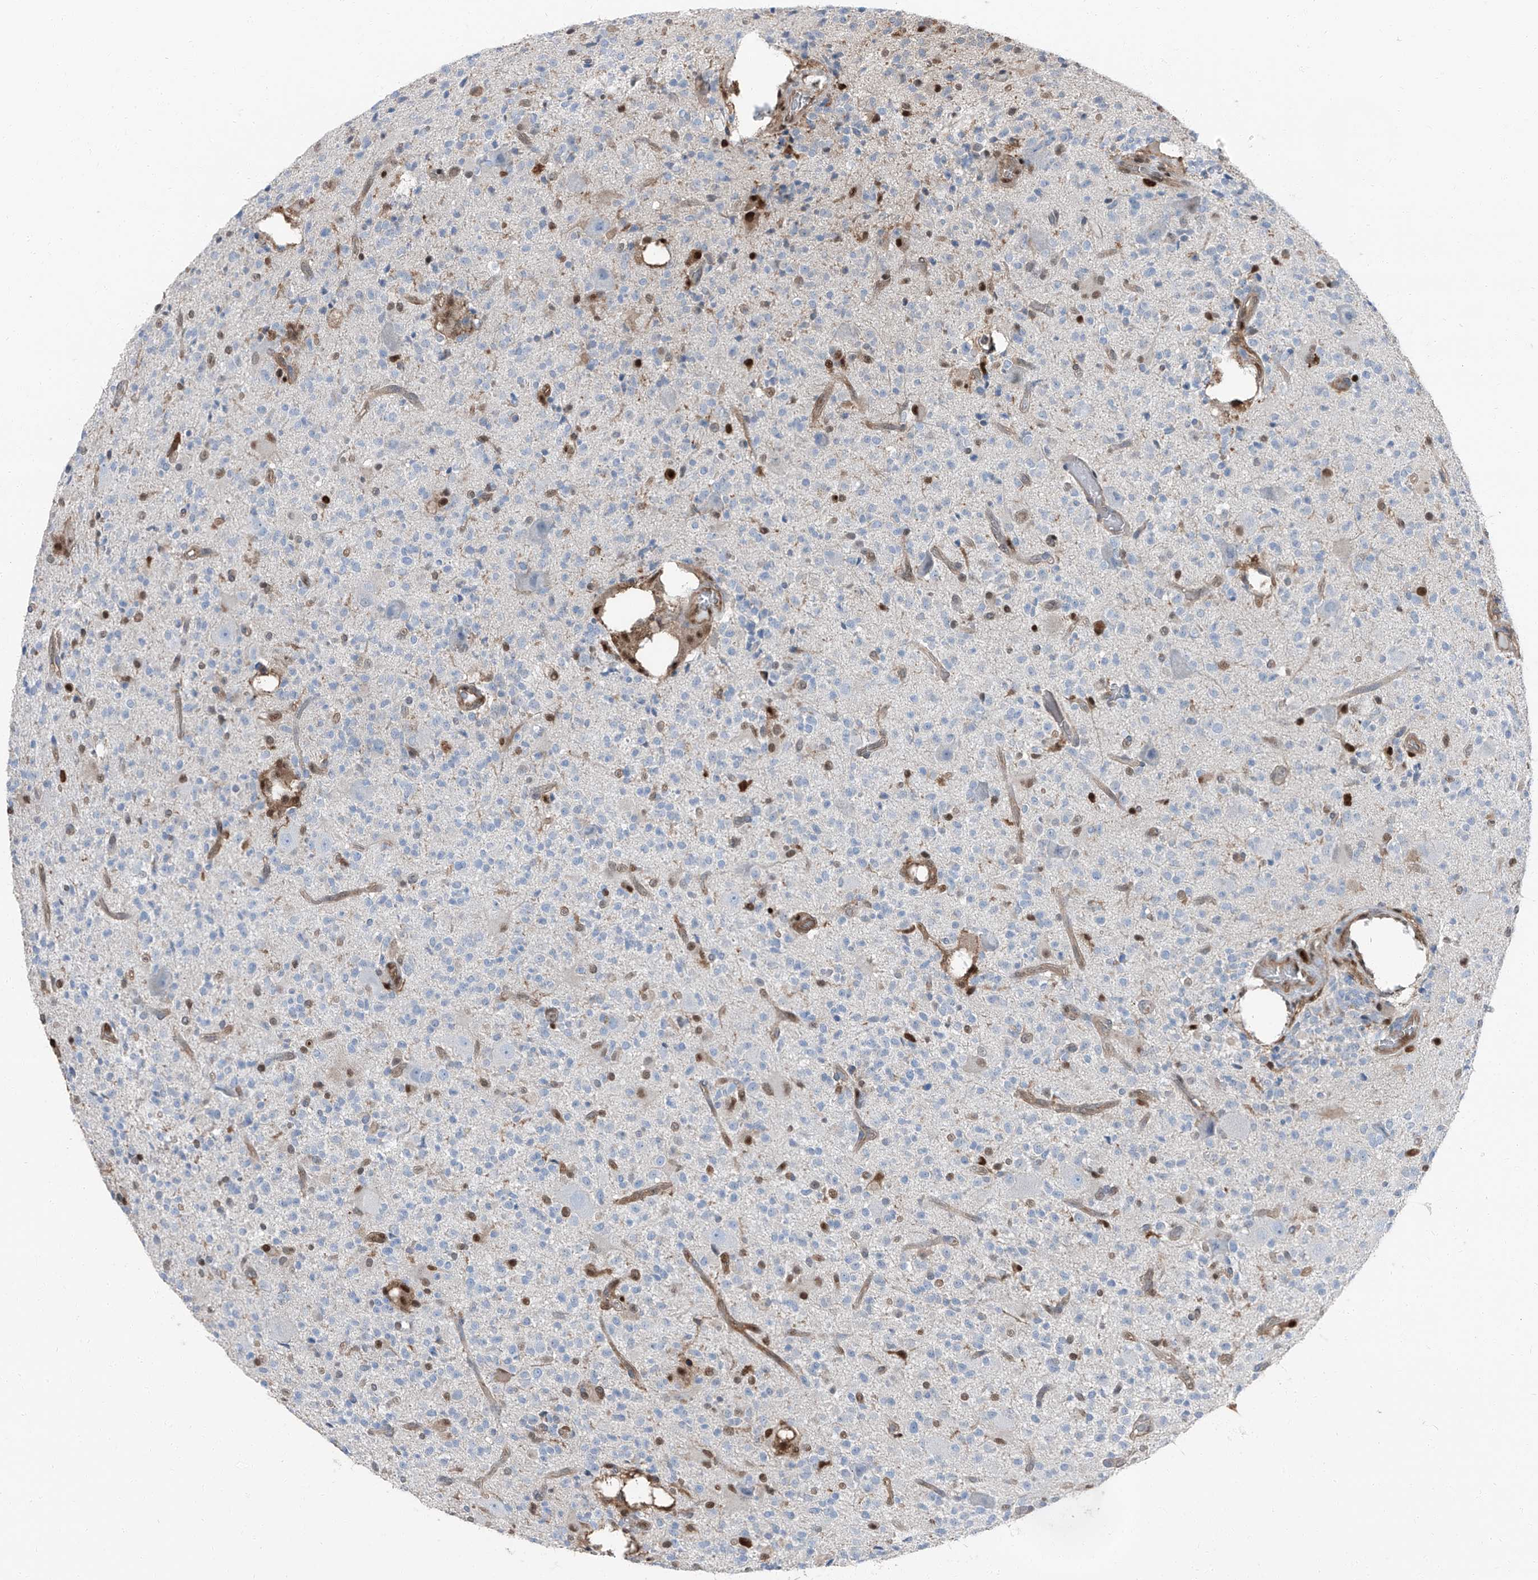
{"staining": {"intensity": "negative", "quantity": "none", "location": "none"}, "tissue": "glioma", "cell_type": "Tumor cells", "image_type": "cancer", "snomed": [{"axis": "morphology", "description": "Glioma, malignant, High grade"}, {"axis": "topography", "description": "Brain"}], "caption": "High power microscopy micrograph of an immunohistochemistry micrograph of glioma, revealing no significant expression in tumor cells.", "gene": "PSMB10", "patient": {"sex": "male", "age": 34}}